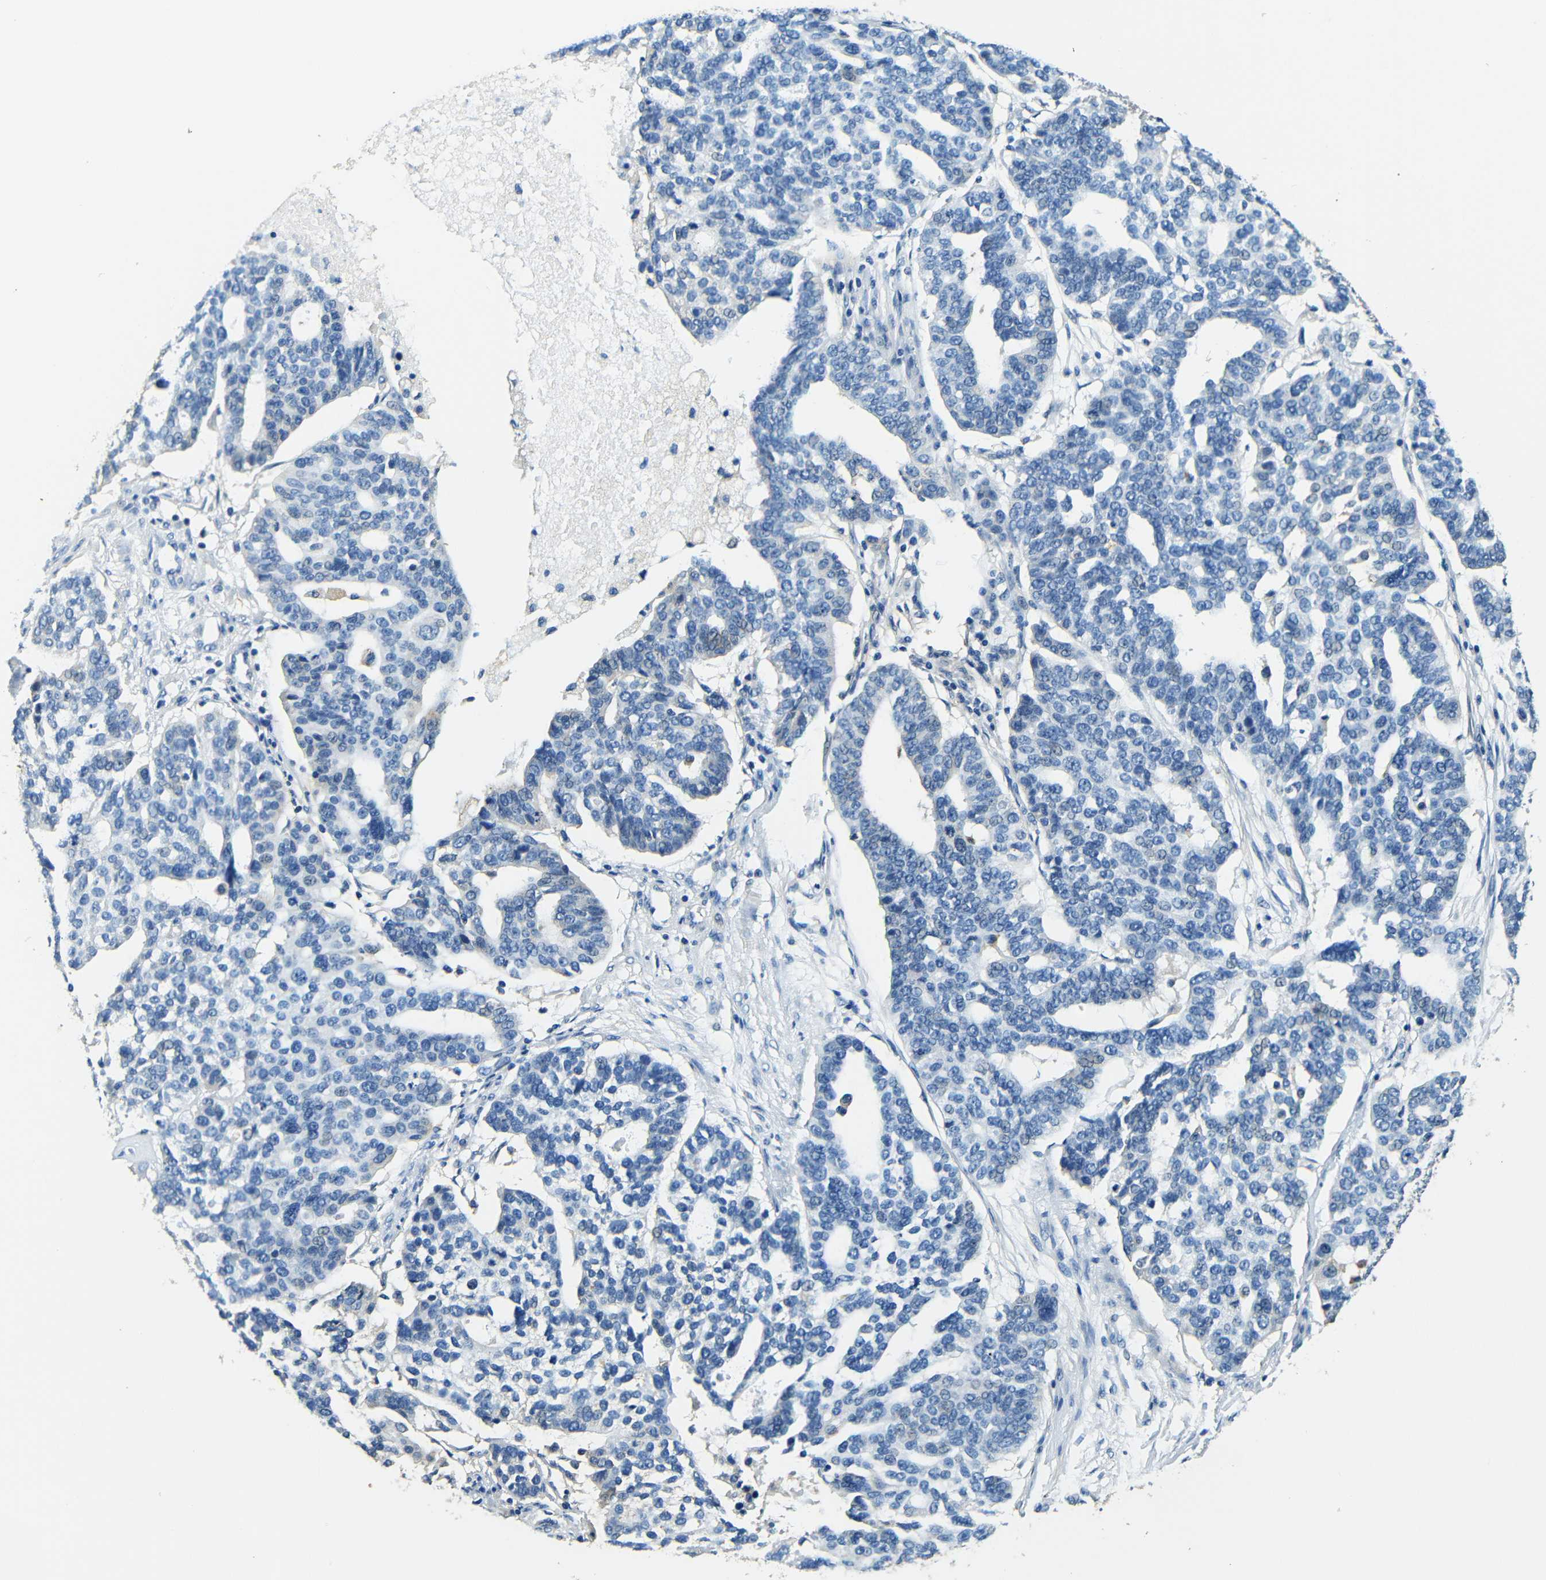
{"staining": {"intensity": "negative", "quantity": "none", "location": "none"}, "tissue": "ovarian cancer", "cell_type": "Tumor cells", "image_type": "cancer", "snomed": [{"axis": "morphology", "description": "Cystadenocarcinoma, serous, NOS"}, {"axis": "topography", "description": "Ovary"}], "caption": "IHC image of serous cystadenocarcinoma (ovarian) stained for a protein (brown), which demonstrates no staining in tumor cells.", "gene": "FMO5", "patient": {"sex": "female", "age": 59}}